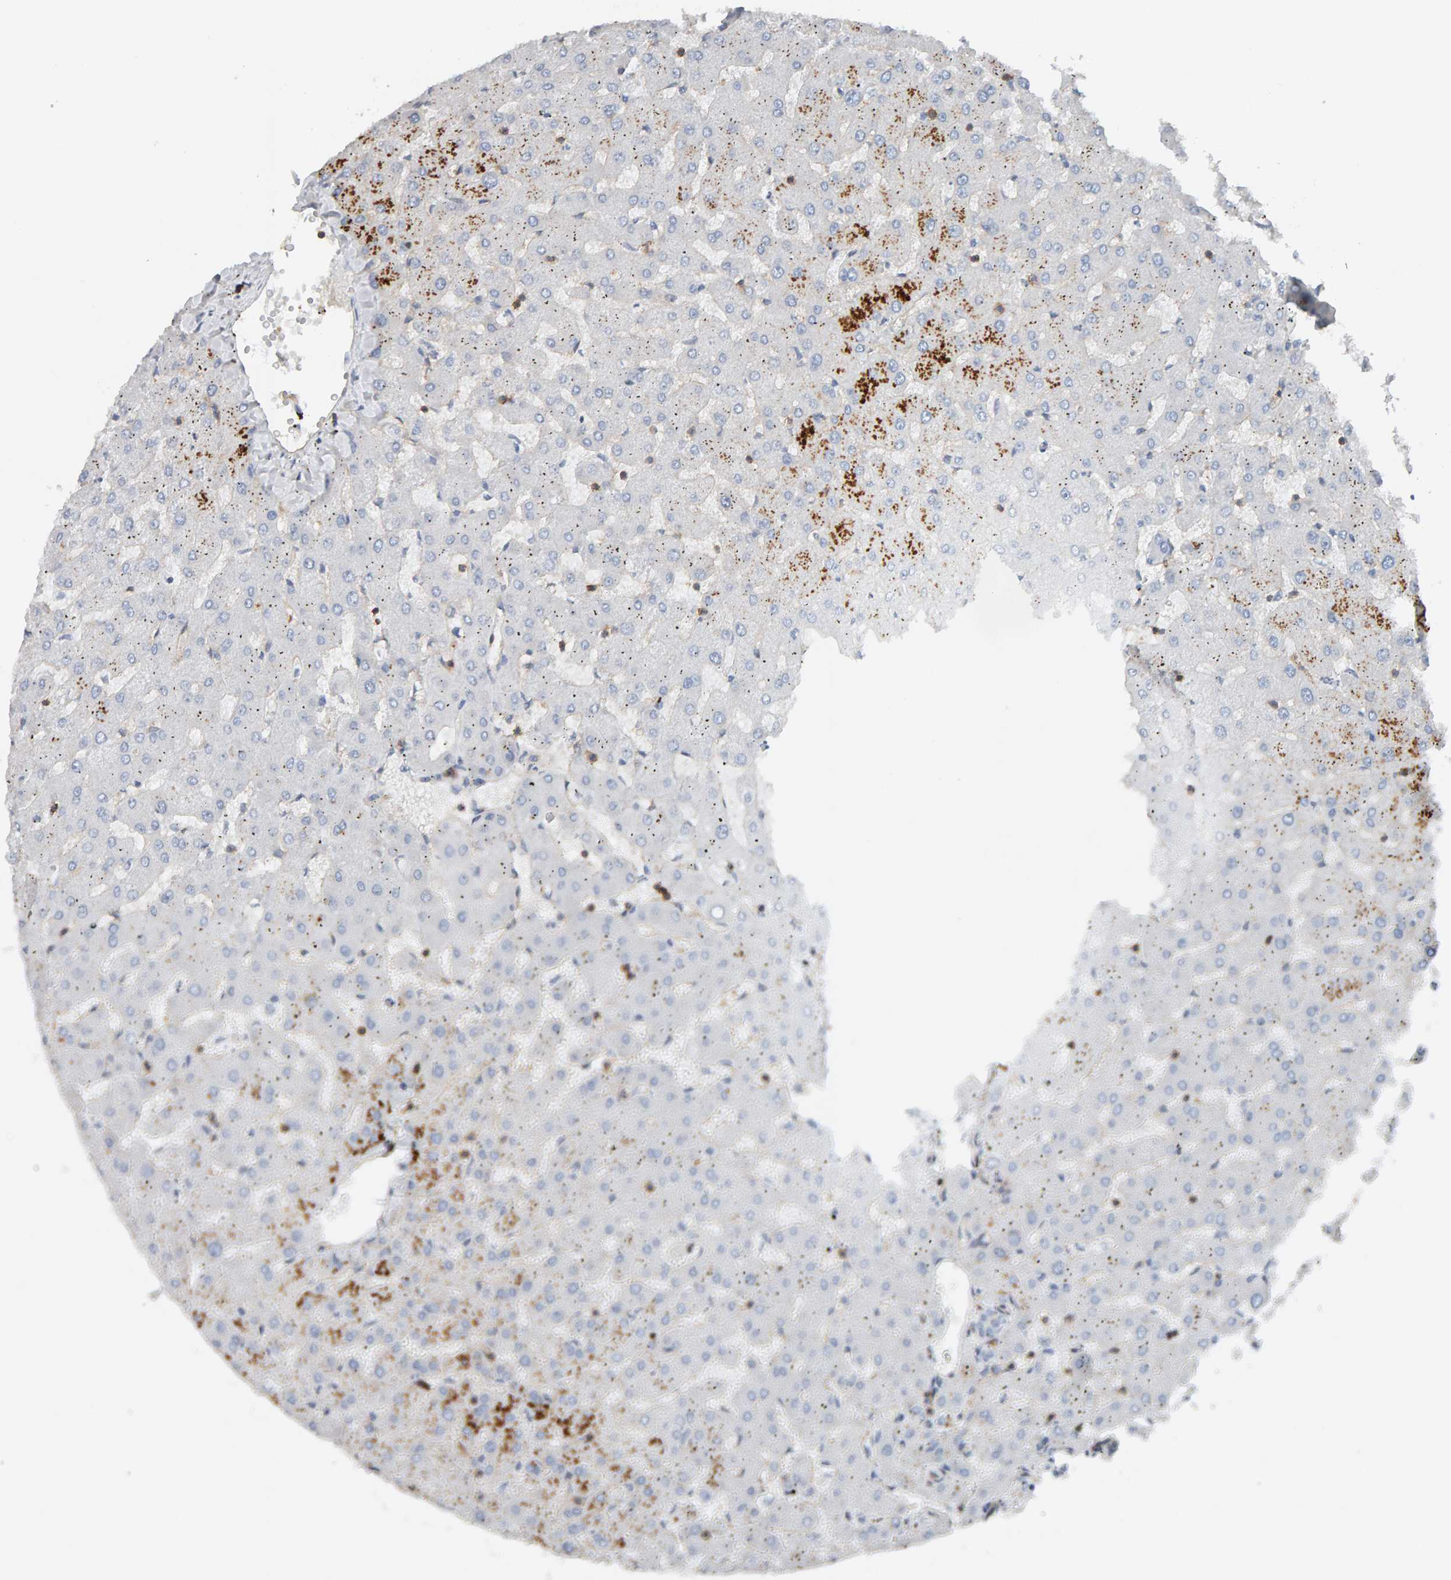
{"staining": {"intensity": "negative", "quantity": "none", "location": "none"}, "tissue": "liver", "cell_type": "Cholangiocytes", "image_type": "normal", "snomed": [{"axis": "morphology", "description": "Normal tissue, NOS"}, {"axis": "topography", "description": "Liver"}], "caption": "Immunohistochemistry micrograph of benign liver: human liver stained with DAB (3,3'-diaminobenzidine) reveals no significant protein positivity in cholangiocytes.", "gene": "FYN", "patient": {"sex": "female", "age": 63}}